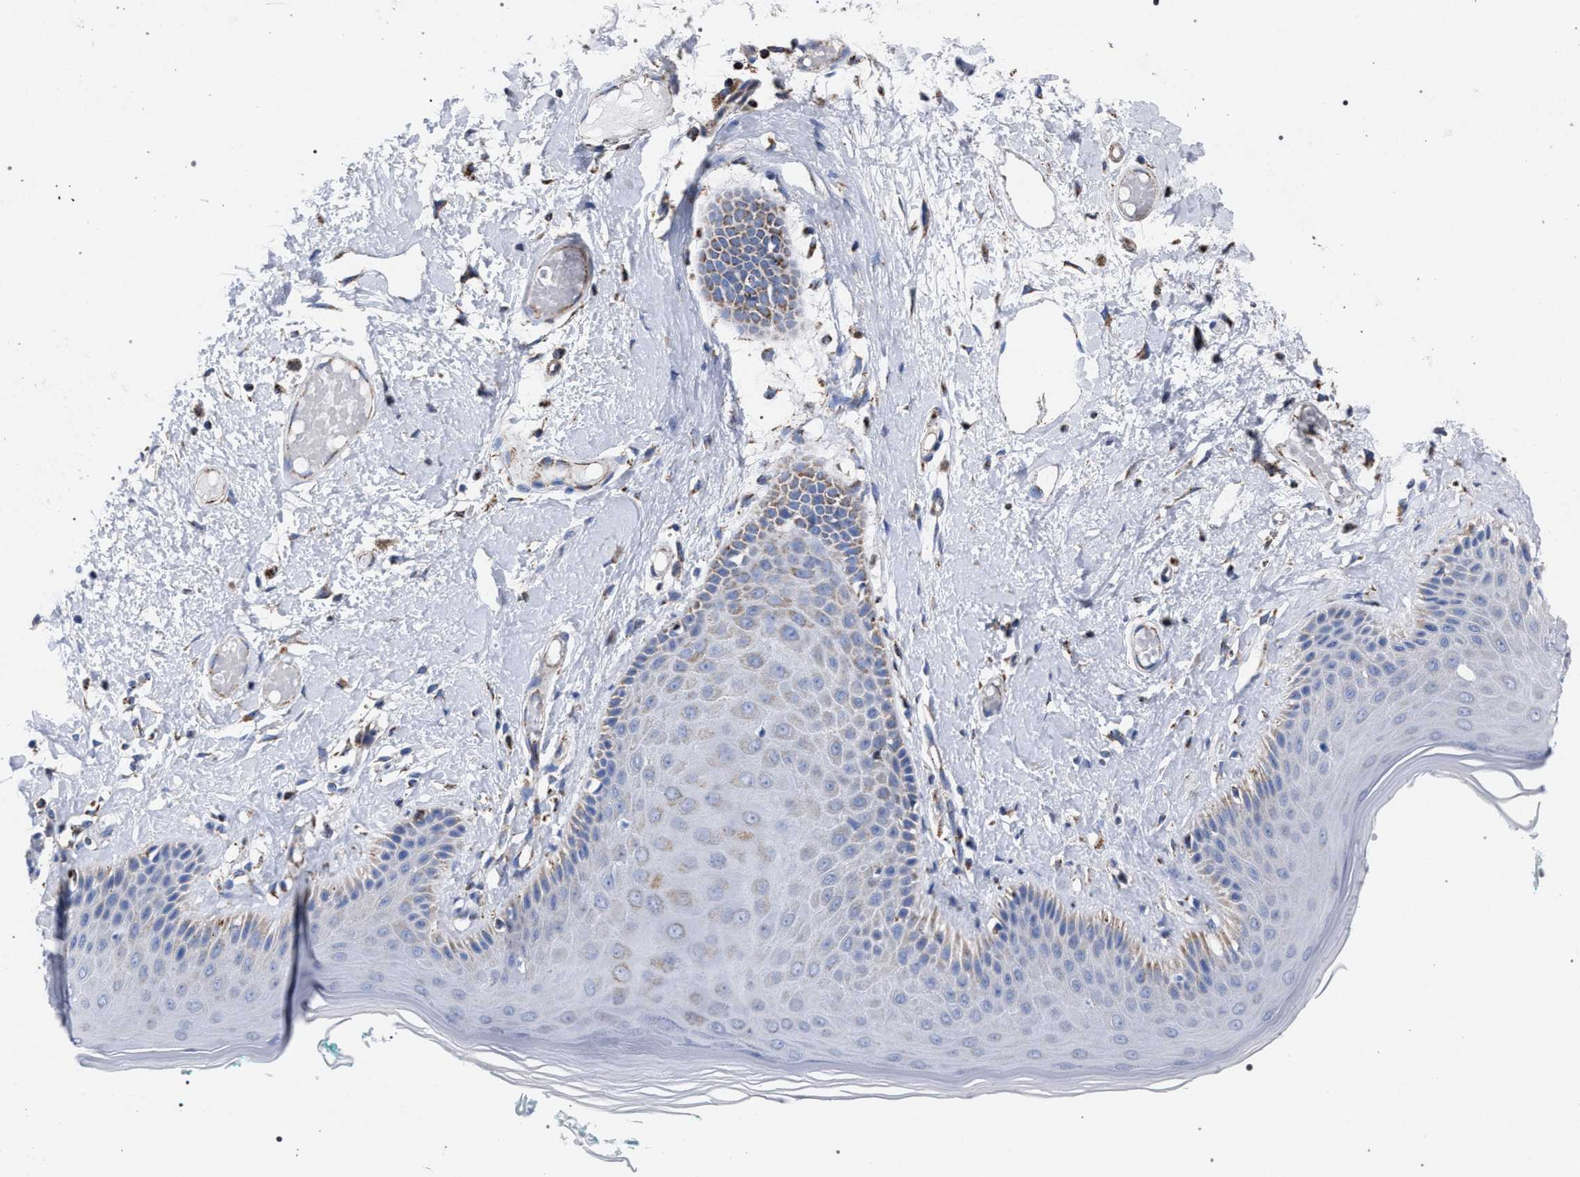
{"staining": {"intensity": "weak", "quantity": "<25%", "location": "cytoplasmic/membranous"}, "tissue": "skin", "cell_type": "Epidermal cells", "image_type": "normal", "snomed": [{"axis": "morphology", "description": "Normal tissue, NOS"}, {"axis": "topography", "description": "Vulva"}], "caption": "There is no significant expression in epidermal cells of skin. Nuclei are stained in blue.", "gene": "ACADS", "patient": {"sex": "female", "age": 73}}